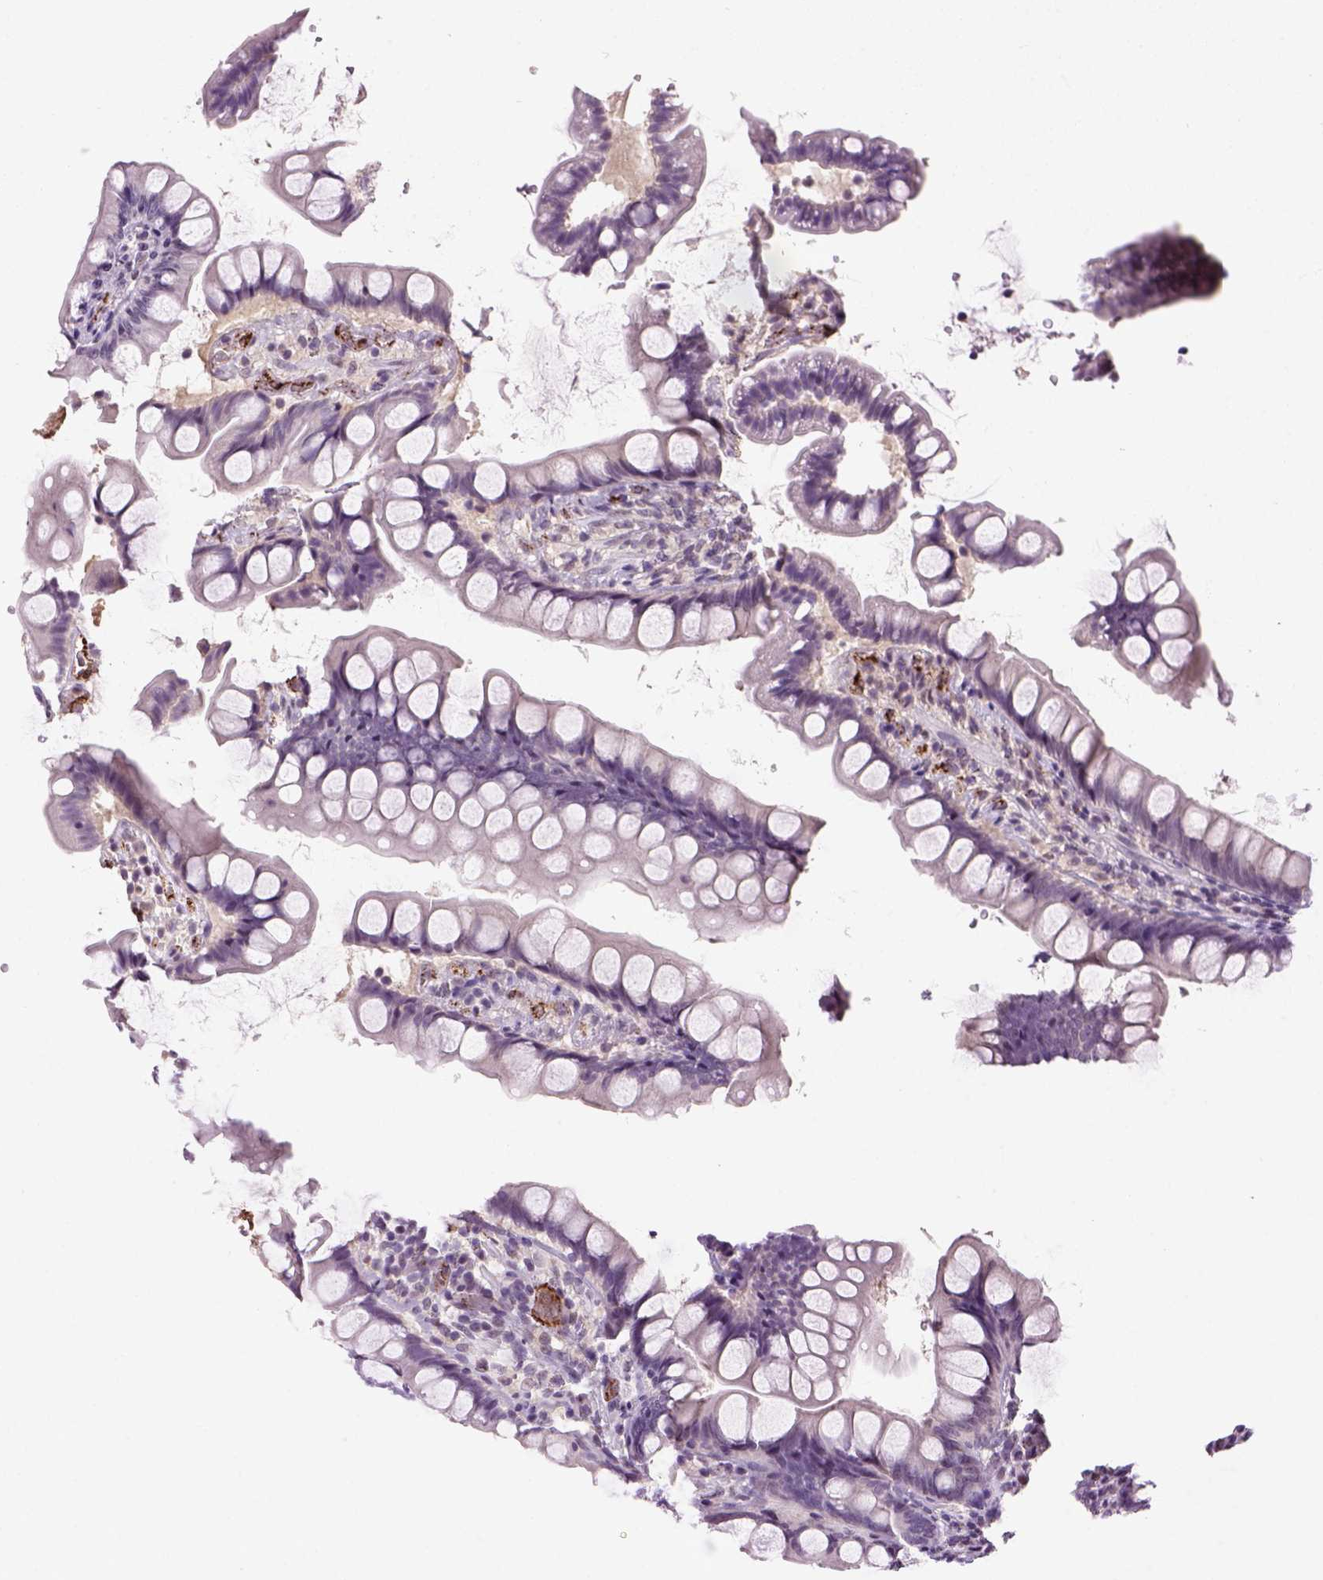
{"staining": {"intensity": "negative", "quantity": "none", "location": "none"}, "tissue": "small intestine", "cell_type": "Glandular cells", "image_type": "normal", "snomed": [{"axis": "morphology", "description": "Normal tissue, NOS"}, {"axis": "topography", "description": "Small intestine"}], "caption": "The micrograph exhibits no significant staining in glandular cells of small intestine.", "gene": "VWF", "patient": {"sex": "male", "age": 70}}